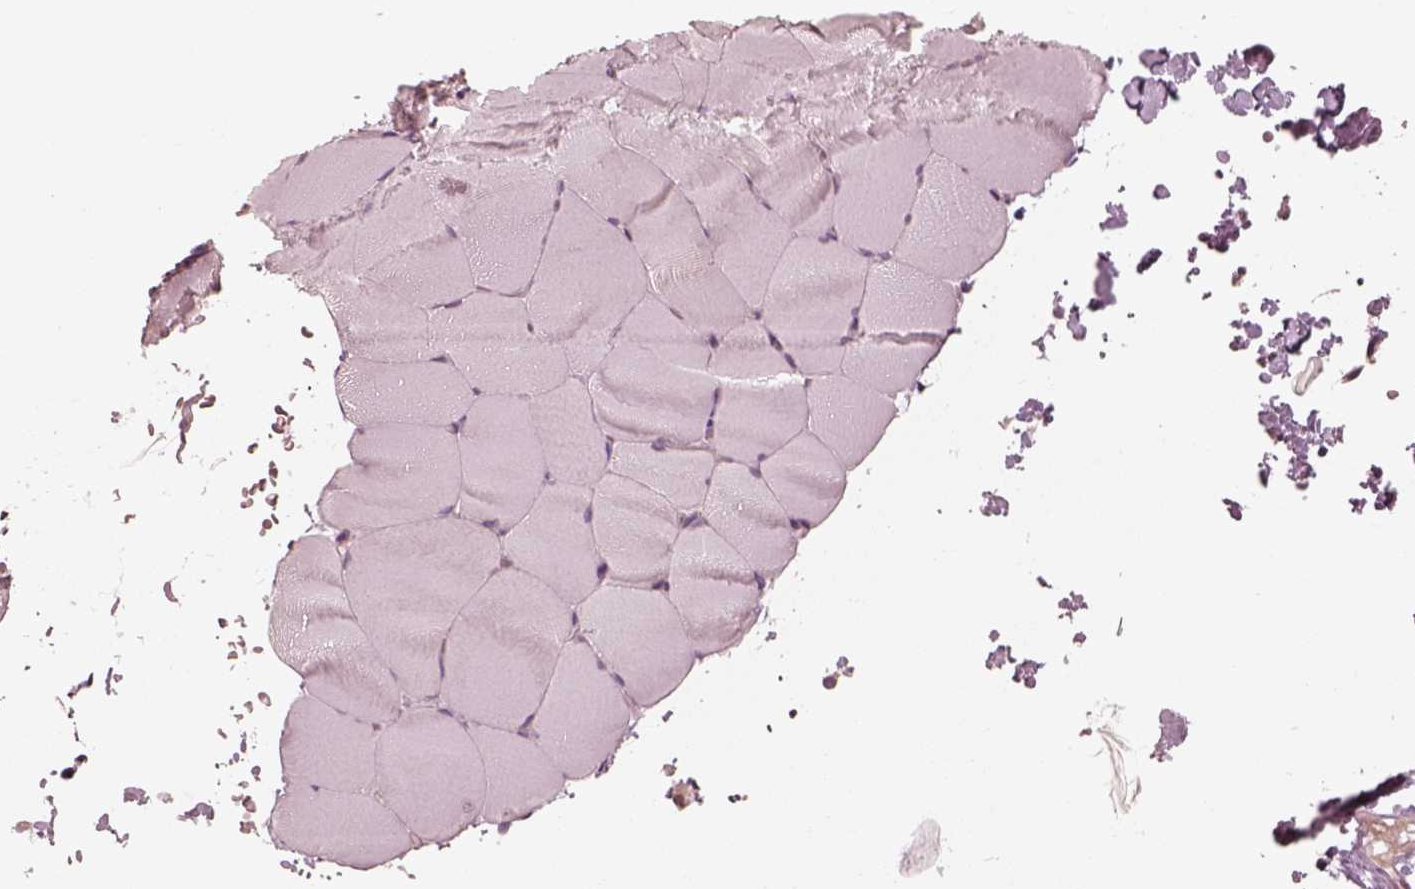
{"staining": {"intensity": "negative", "quantity": "none", "location": "none"}, "tissue": "skeletal muscle", "cell_type": "Myocytes", "image_type": "normal", "snomed": [{"axis": "morphology", "description": "Normal tissue, NOS"}, {"axis": "topography", "description": "Skeletal muscle"}], "caption": "DAB immunohistochemical staining of benign skeletal muscle exhibits no significant staining in myocytes. (DAB (3,3'-diaminobenzidine) IHC with hematoxylin counter stain).", "gene": "CNOT2", "patient": {"sex": "female", "age": 37}}